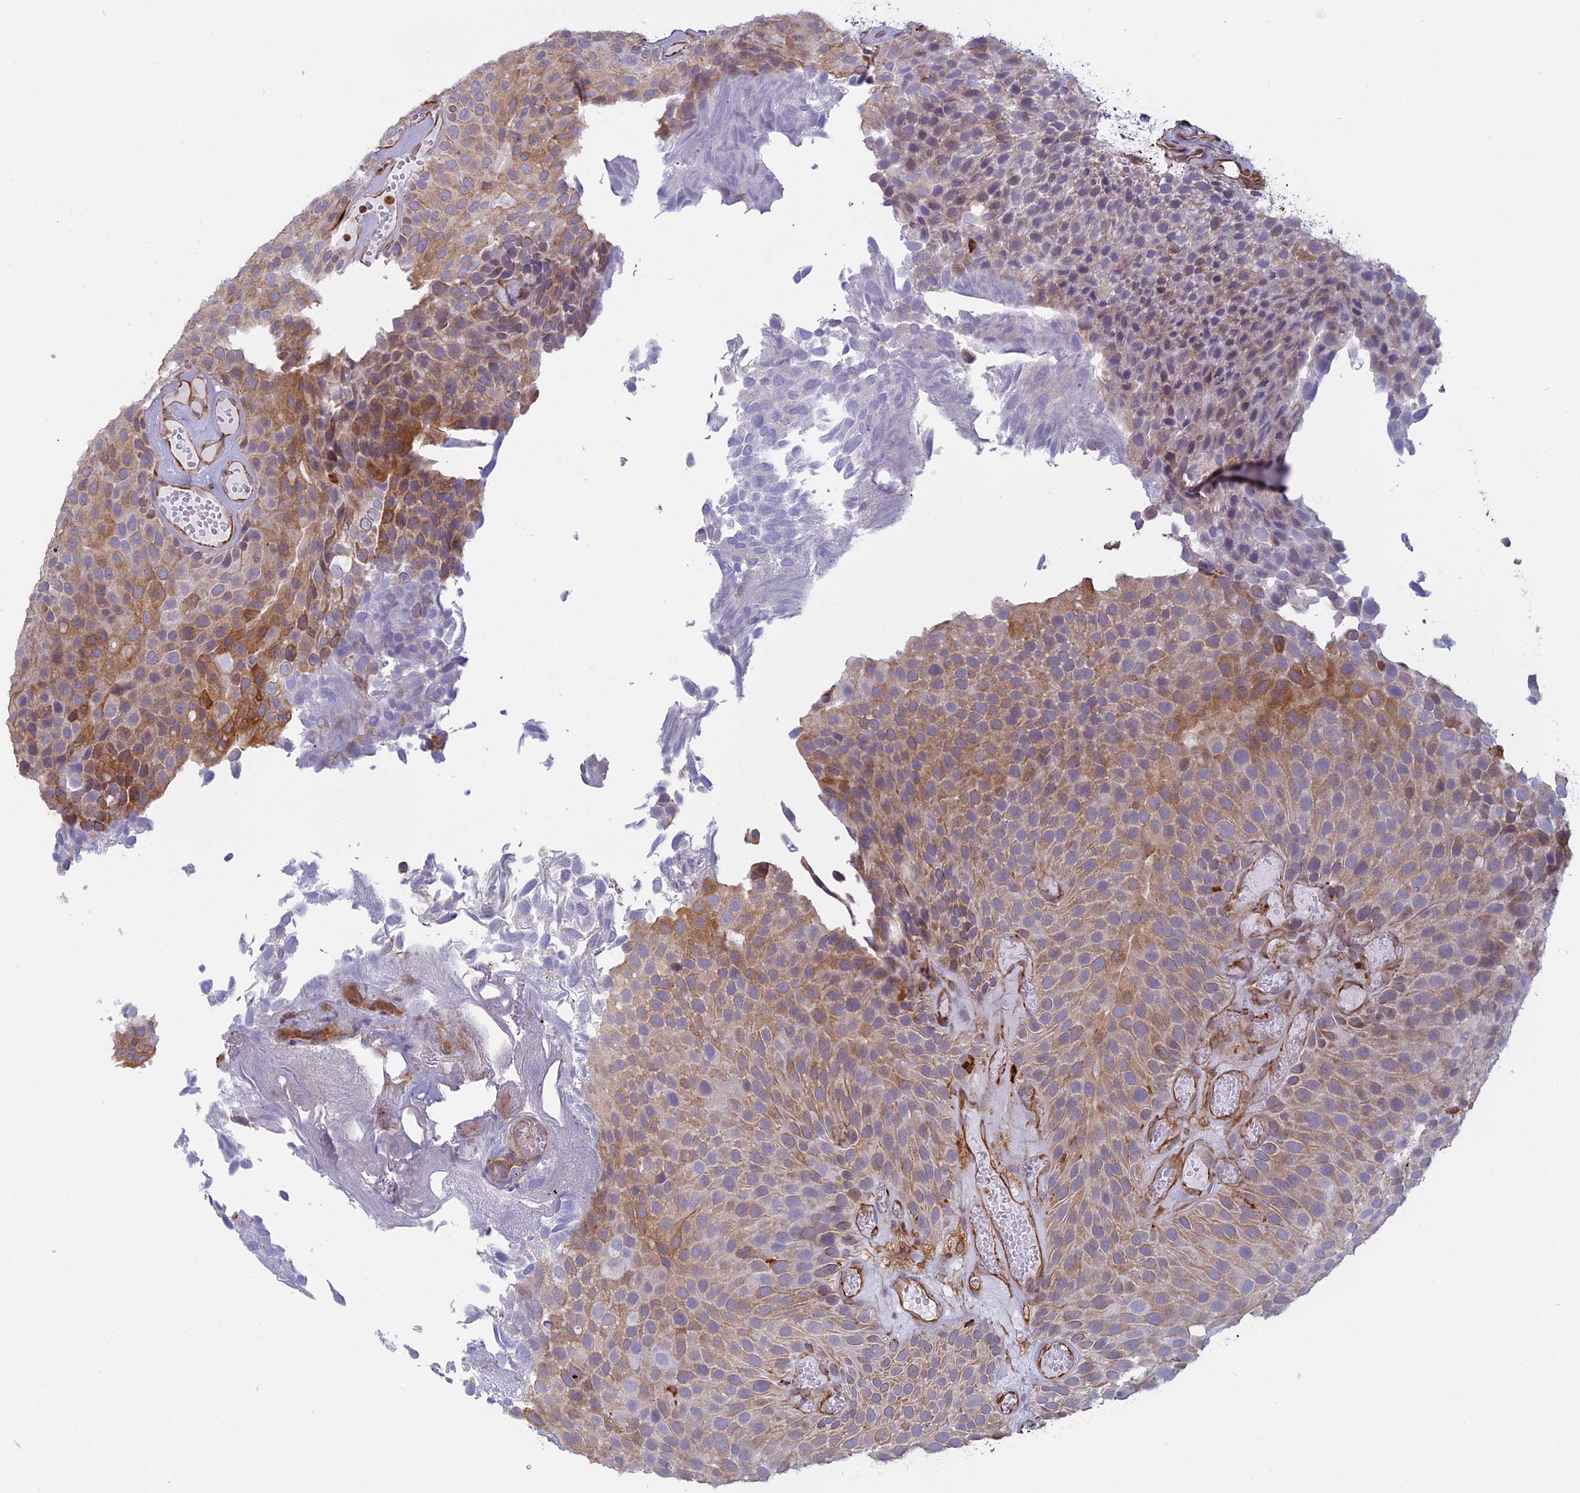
{"staining": {"intensity": "moderate", "quantity": "25%-75%", "location": "cytoplasmic/membranous"}, "tissue": "urothelial cancer", "cell_type": "Tumor cells", "image_type": "cancer", "snomed": [{"axis": "morphology", "description": "Urothelial carcinoma, Low grade"}, {"axis": "topography", "description": "Urinary bladder"}], "caption": "High-magnification brightfield microscopy of low-grade urothelial carcinoma stained with DAB (brown) and counterstained with hematoxylin (blue). tumor cells exhibit moderate cytoplasmic/membranous staining is present in approximately25%-75% of cells. (Brightfield microscopy of DAB IHC at high magnification).", "gene": "APOBR", "patient": {"sex": "male", "age": 89}}